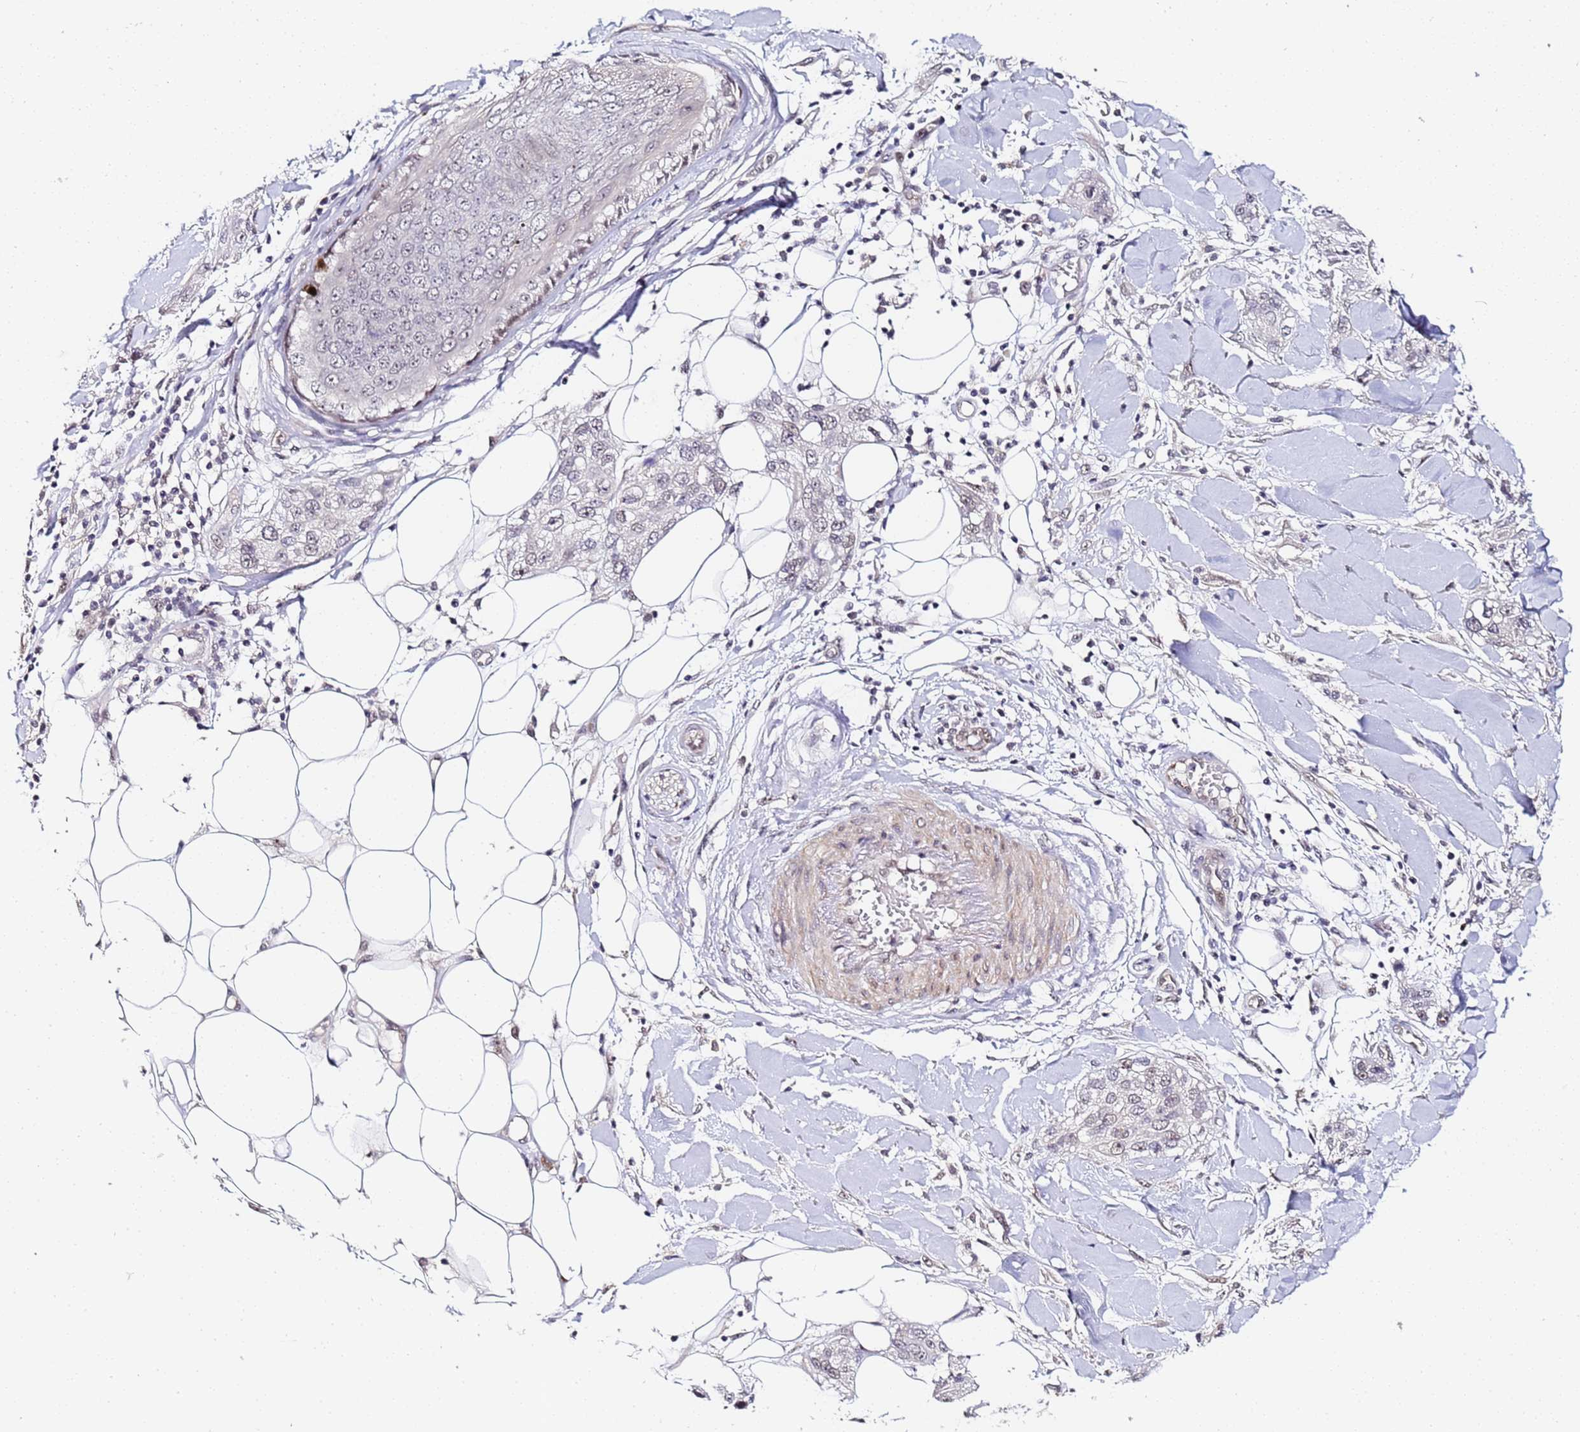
{"staining": {"intensity": "negative", "quantity": "none", "location": "none"}, "tissue": "skin cancer", "cell_type": "Tumor cells", "image_type": "cancer", "snomed": [{"axis": "morphology", "description": "Normal tissue, NOS"}, {"axis": "morphology", "description": "Squamous cell carcinoma, NOS"}, {"axis": "topography", "description": "Skin"}], "caption": "Tumor cells are negative for brown protein staining in skin cancer. Nuclei are stained in blue.", "gene": "LSM3", "patient": {"sex": "male", "age": 72}}